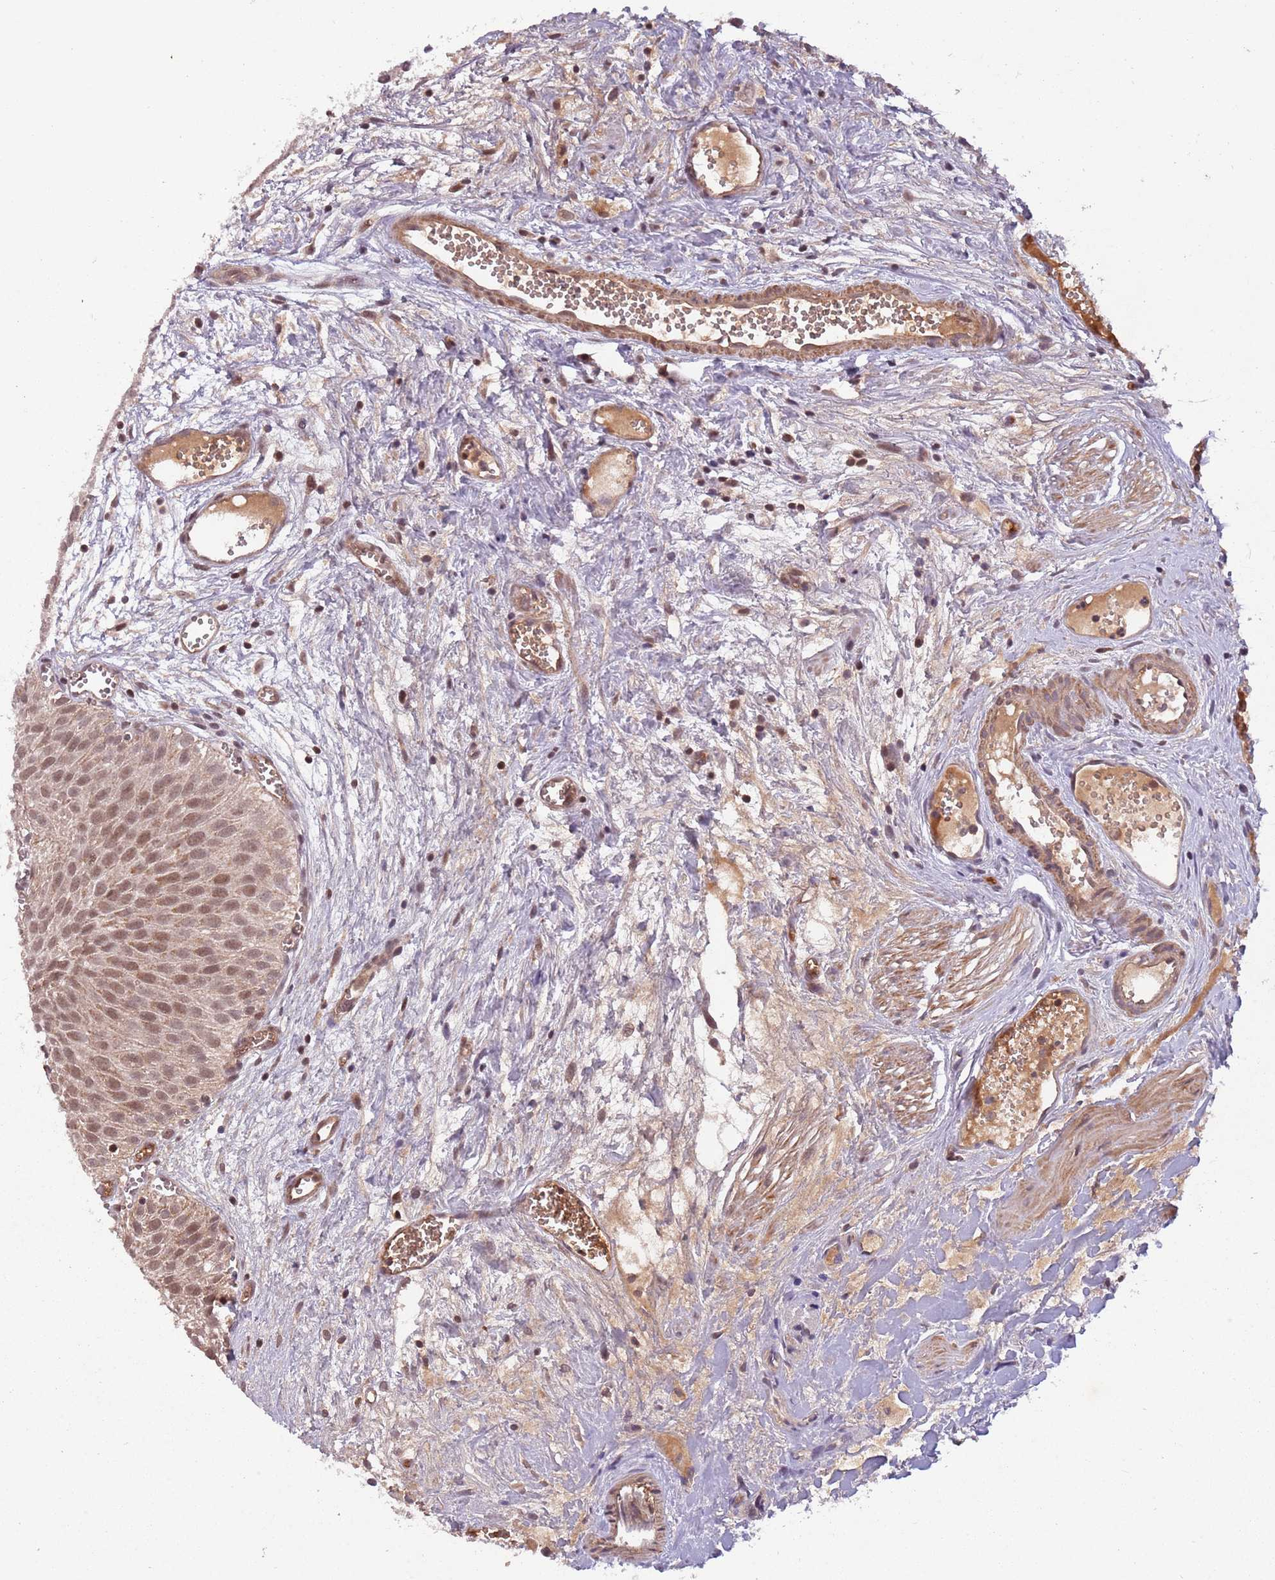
{"staining": {"intensity": "moderate", "quantity": ">75%", "location": "nuclear"}, "tissue": "urothelial cancer", "cell_type": "Tumor cells", "image_type": "cancer", "snomed": [{"axis": "morphology", "description": "Urothelial carcinoma, Low grade"}, {"axis": "topography", "description": "Urinary bladder"}], "caption": "Low-grade urothelial carcinoma stained for a protein (brown) exhibits moderate nuclear positive staining in approximately >75% of tumor cells.", "gene": "SUDS3", "patient": {"sex": "male", "age": 88}}